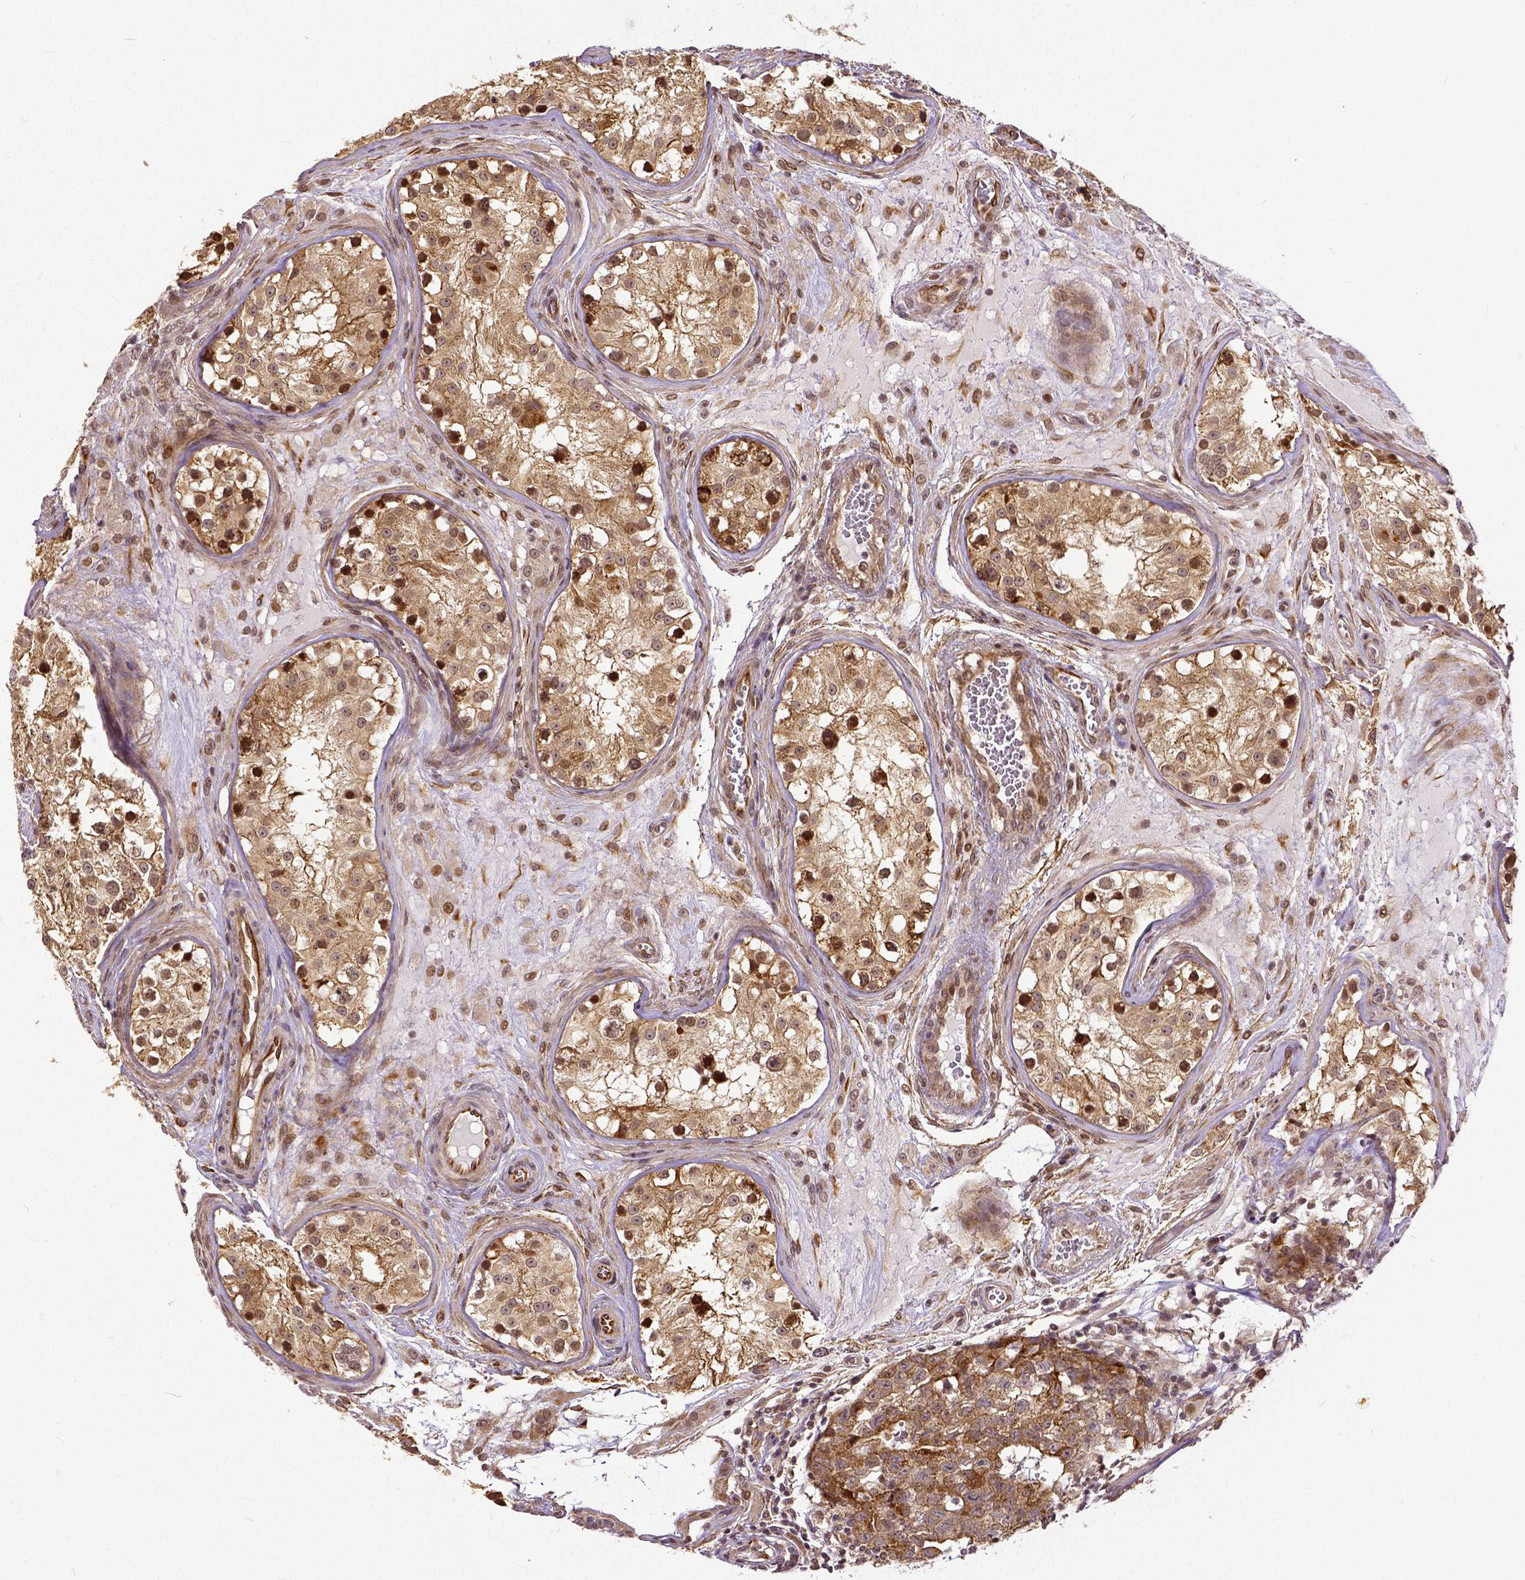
{"staining": {"intensity": "moderate", "quantity": ">75%", "location": "cytoplasmic/membranous,nuclear"}, "tissue": "testis cancer", "cell_type": "Tumor cells", "image_type": "cancer", "snomed": [{"axis": "morphology", "description": "Carcinoma, Embryonal, NOS"}, {"axis": "topography", "description": "Testis"}], "caption": "An immunohistochemistry (IHC) histopathology image of neoplastic tissue is shown. Protein staining in brown shows moderate cytoplasmic/membranous and nuclear positivity in testis cancer (embryonal carcinoma) within tumor cells.", "gene": "DICER1", "patient": {"sex": "male", "age": 18}}